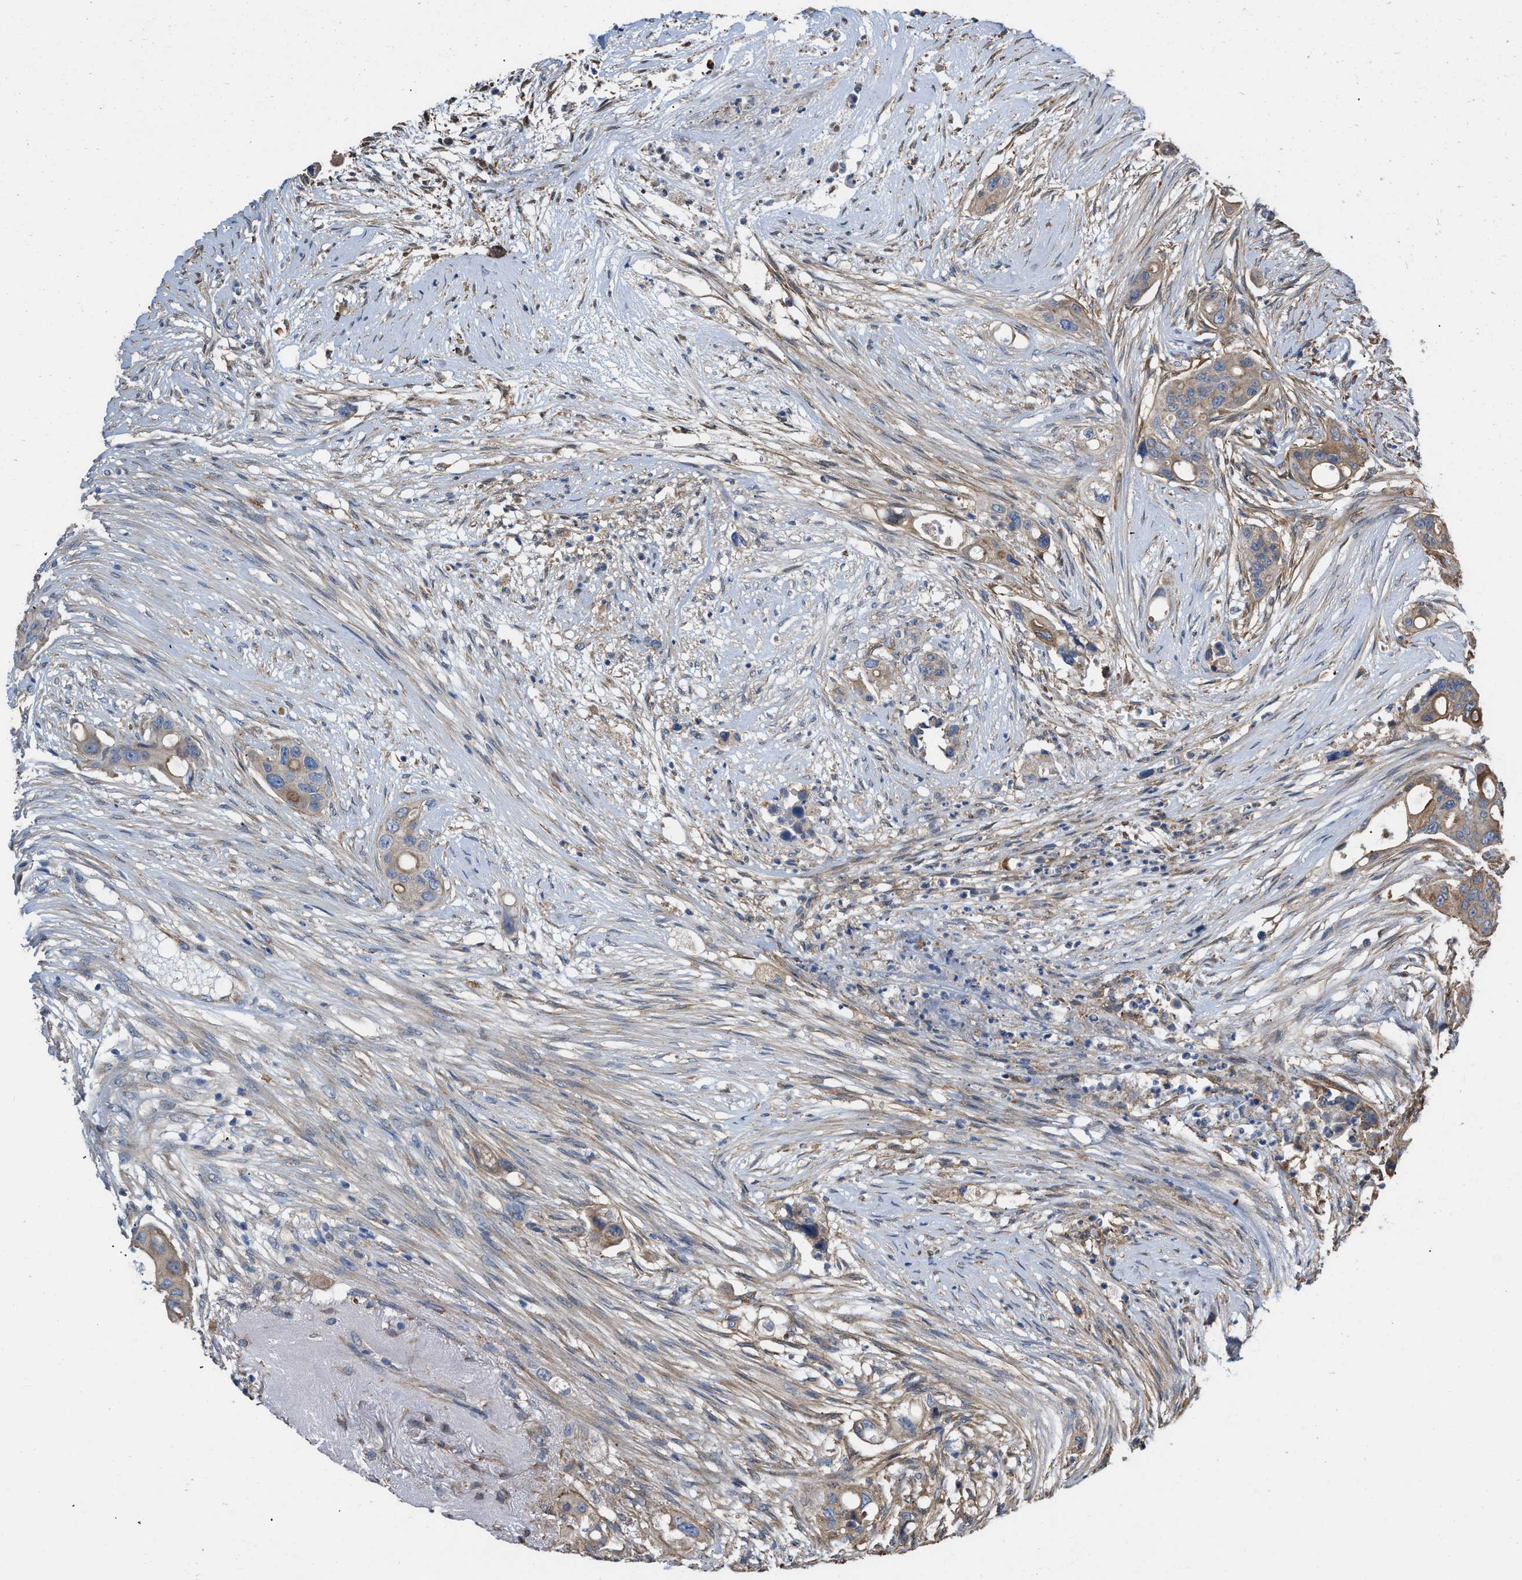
{"staining": {"intensity": "weak", "quantity": ">75%", "location": "cytoplasmic/membranous"}, "tissue": "colorectal cancer", "cell_type": "Tumor cells", "image_type": "cancer", "snomed": [{"axis": "morphology", "description": "Adenocarcinoma, NOS"}, {"axis": "topography", "description": "Colon"}], "caption": "An immunohistochemistry photomicrograph of tumor tissue is shown. Protein staining in brown shows weak cytoplasmic/membranous positivity in colorectal cancer (adenocarcinoma) within tumor cells. (IHC, brightfield microscopy, high magnification).", "gene": "SLC4A11", "patient": {"sex": "female", "age": 57}}